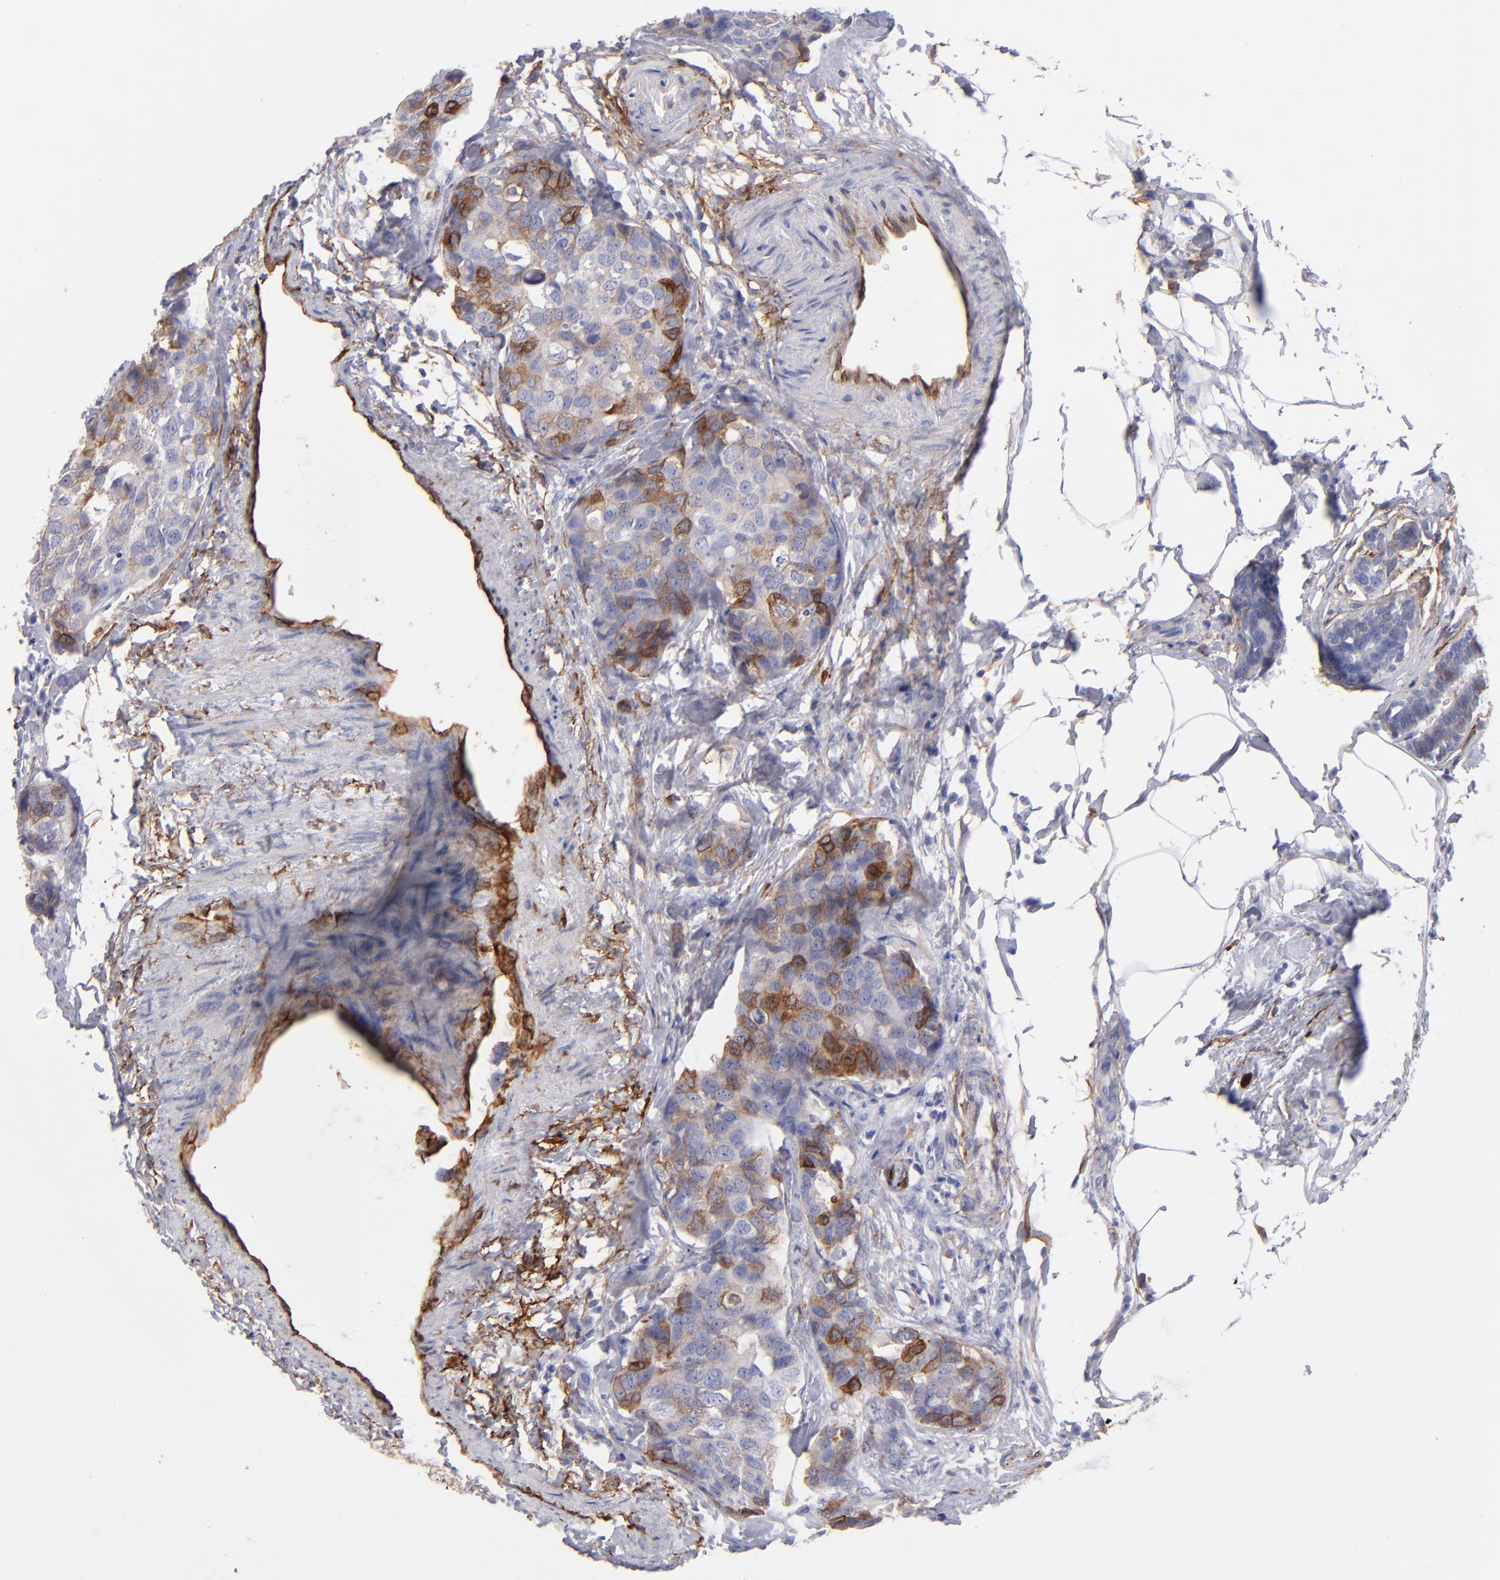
{"staining": {"intensity": "moderate", "quantity": "25%-75%", "location": "cytoplasmic/membranous"}, "tissue": "breast cancer", "cell_type": "Tumor cells", "image_type": "cancer", "snomed": [{"axis": "morphology", "description": "Normal tissue, NOS"}, {"axis": "morphology", "description": "Duct carcinoma"}, {"axis": "topography", "description": "Breast"}], "caption": "IHC staining of breast intraductal carcinoma, which reveals medium levels of moderate cytoplasmic/membranous staining in about 25%-75% of tumor cells indicating moderate cytoplasmic/membranous protein staining. The staining was performed using DAB (3,3'-diaminobenzidine) (brown) for protein detection and nuclei were counterstained in hematoxylin (blue).", "gene": "AHNAK2", "patient": {"sex": "female", "age": 50}}